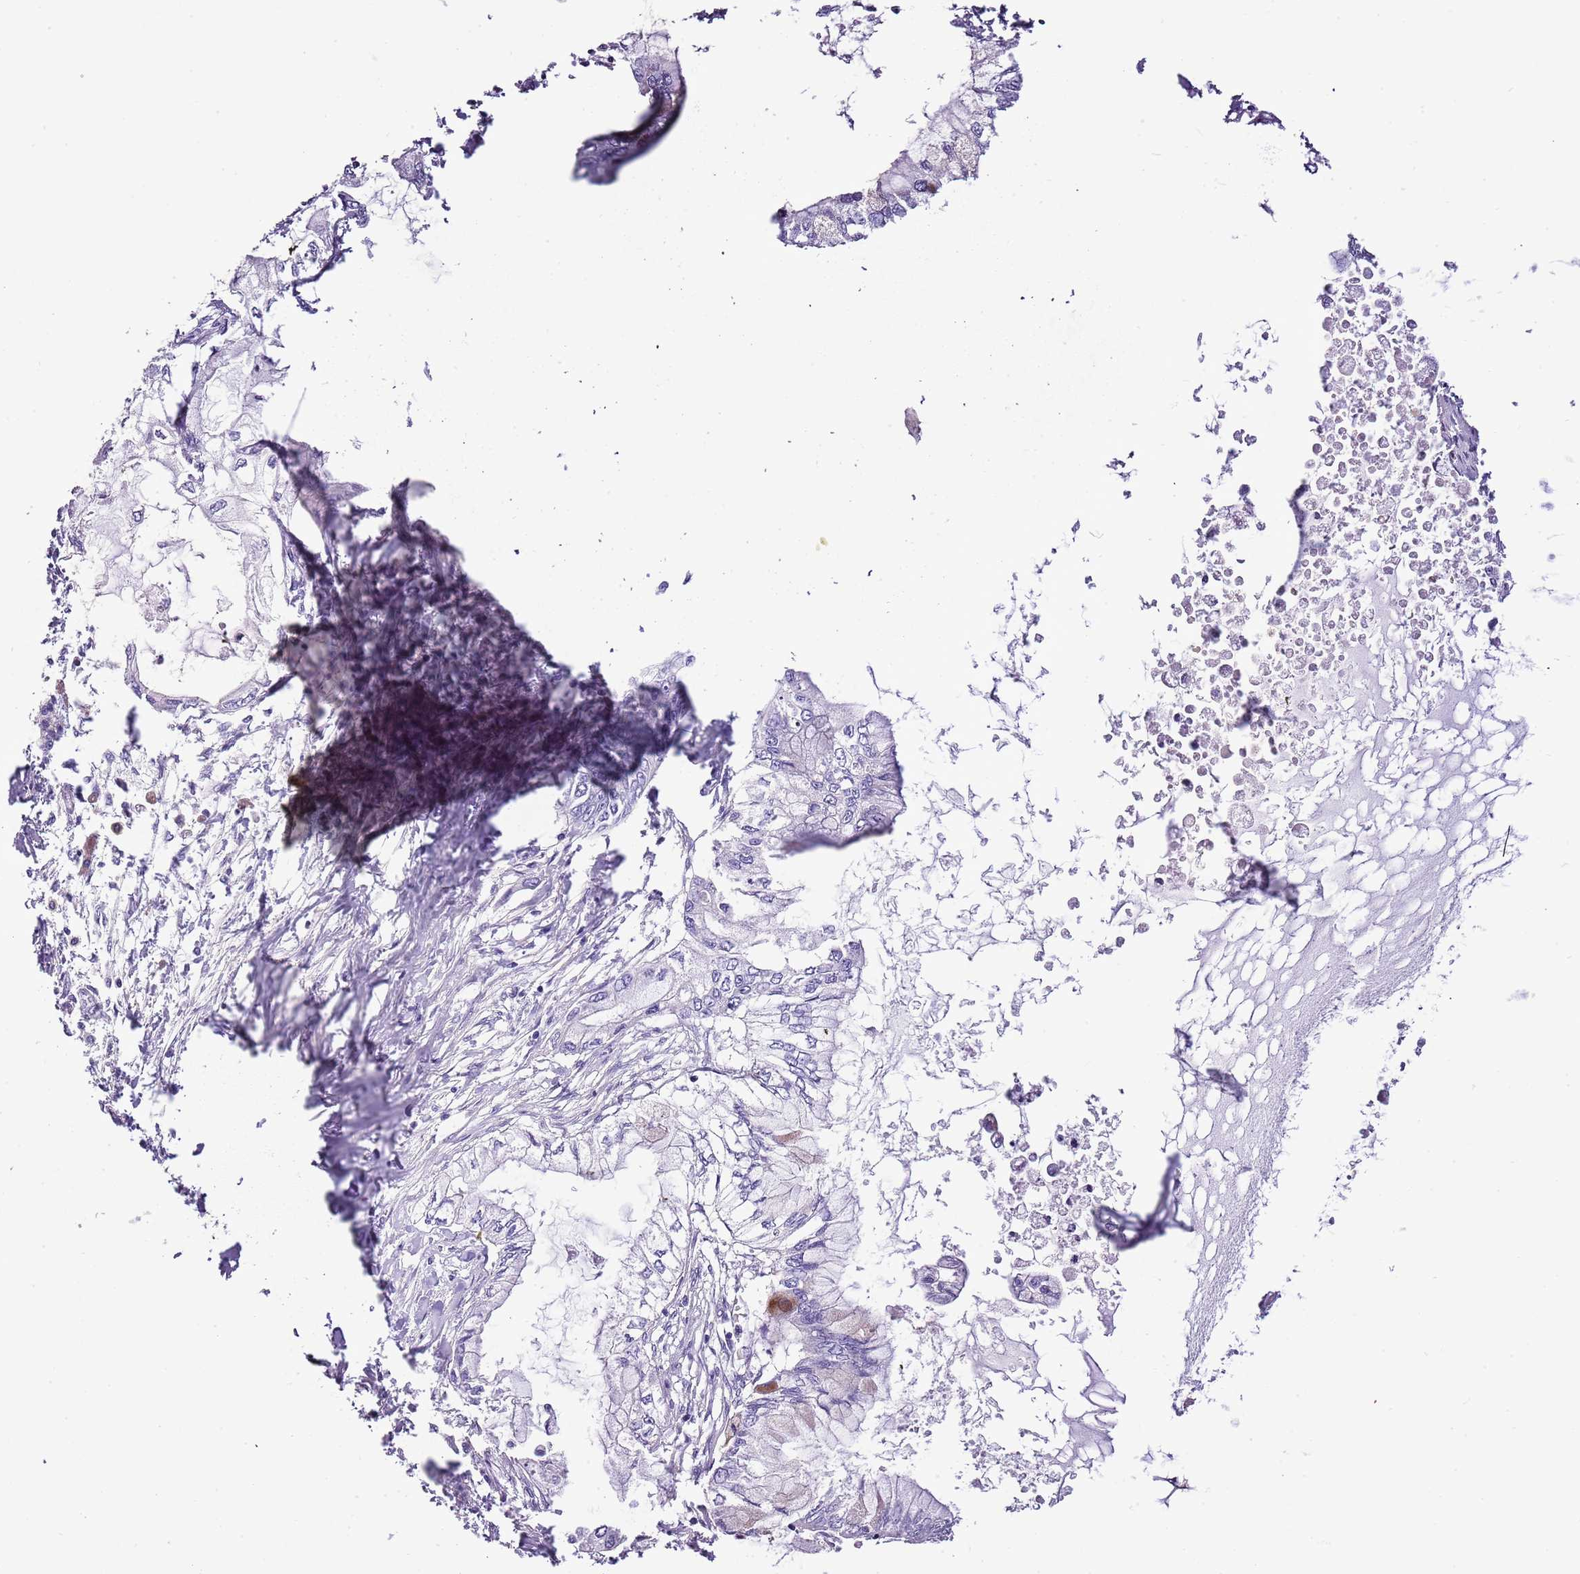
{"staining": {"intensity": "negative", "quantity": "none", "location": "none"}, "tissue": "pancreatic cancer", "cell_type": "Tumor cells", "image_type": "cancer", "snomed": [{"axis": "morphology", "description": "Adenocarcinoma, NOS"}, {"axis": "topography", "description": "Pancreas"}], "caption": "There is no significant expression in tumor cells of adenocarcinoma (pancreatic).", "gene": "NKX2-3", "patient": {"sex": "male", "age": 48}}